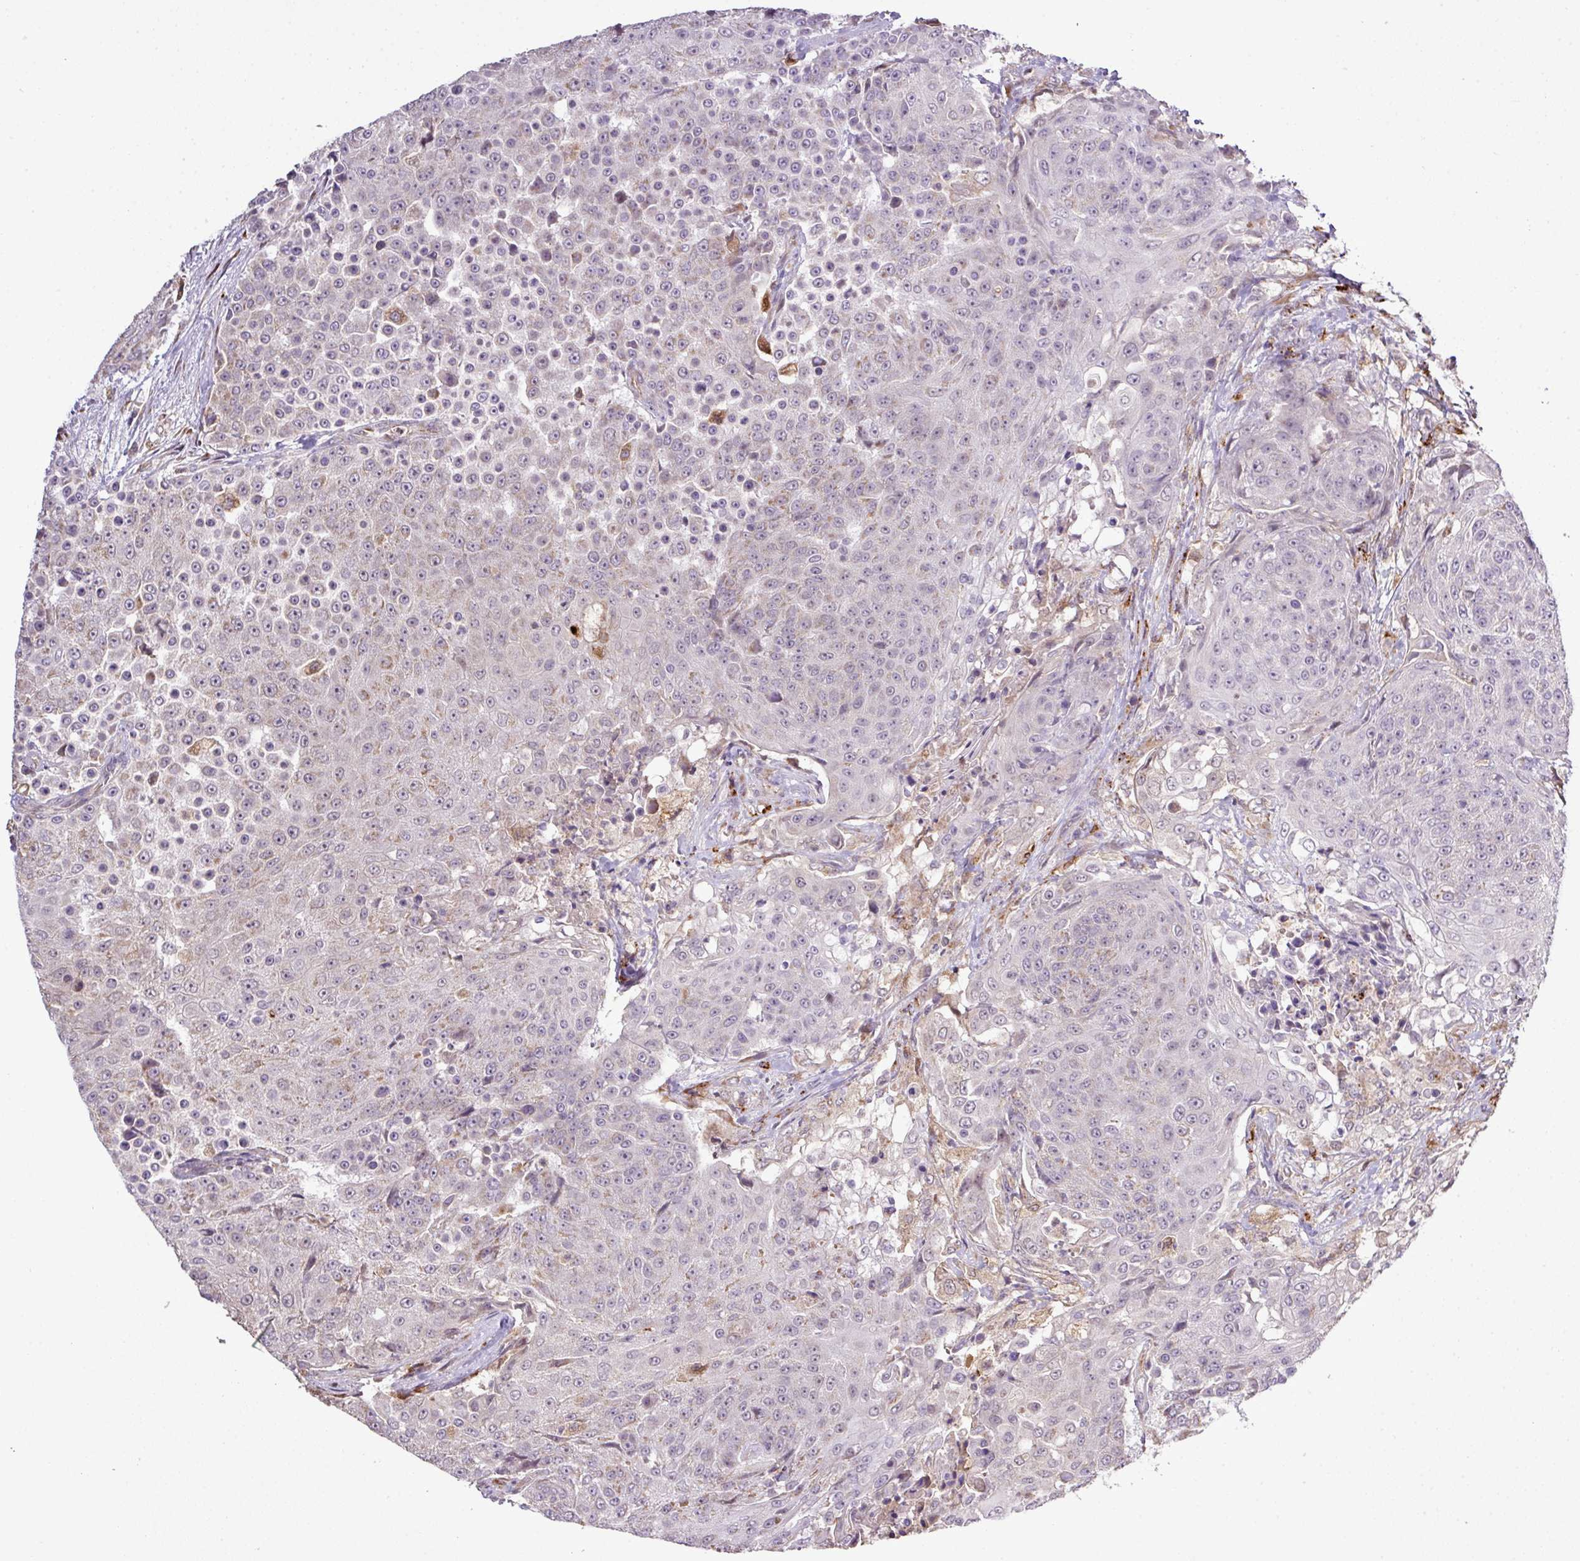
{"staining": {"intensity": "weak", "quantity": "<25%", "location": "cytoplasmic/membranous"}, "tissue": "urothelial cancer", "cell_type": "Tumor cells", "image_type": "cancer", "snomed": [{"axis": "morphology", "description": "Urothelial carcinoma, High grade"}, {"axis": "topography", "description": "Urinary bladder"}], "caption": "Tumor cells show no significant protein staining in urothelial cancer.", "gene": "SMCO4", "patient": {"sex": "female", "age": 63}}